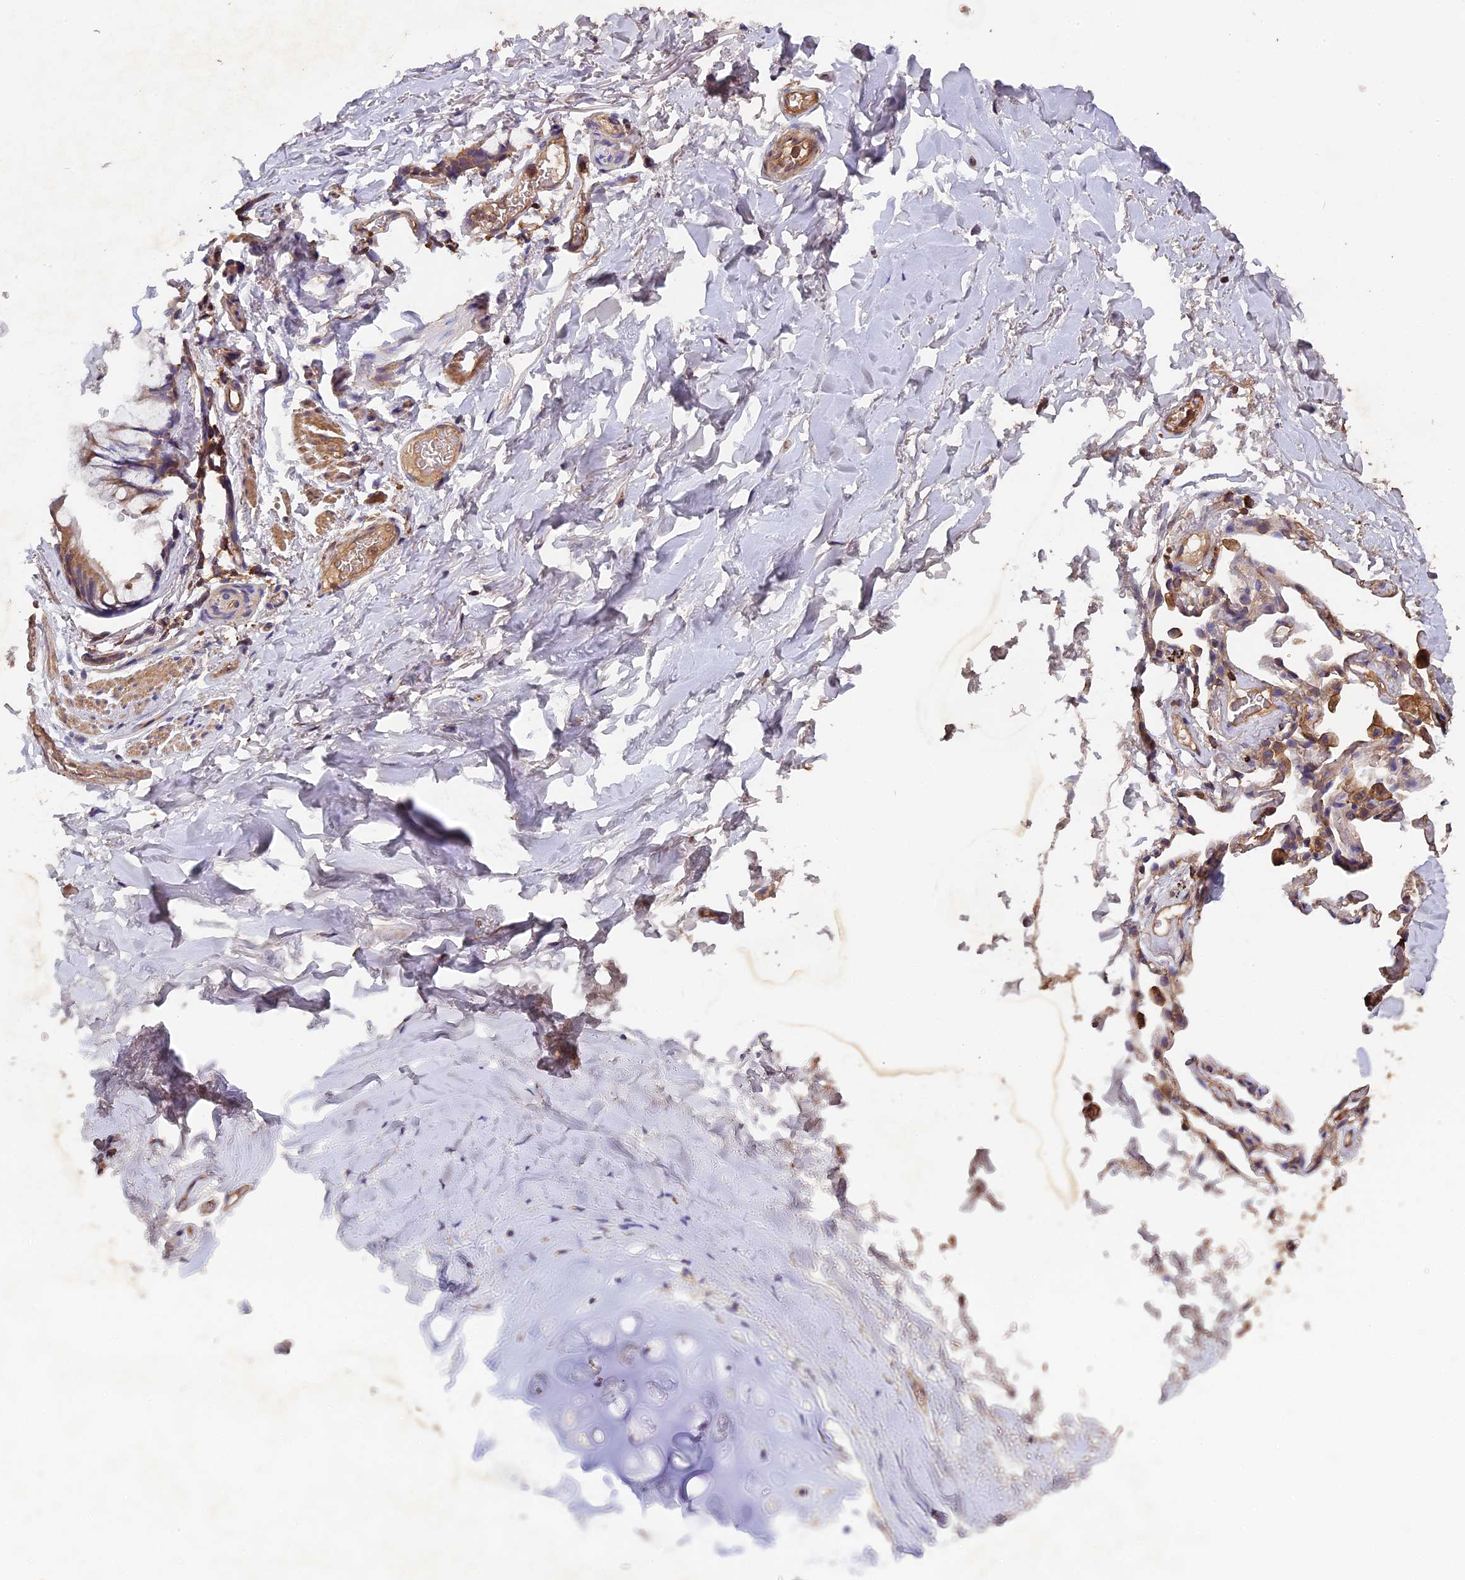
{"staining": {"intensity": "weak", "quantity": "25%-75%", "location": "cytoplasmic/membranous"}, "tissue": "adipose tissue", "cell_type": "Adipocytes", "image_type": "normal", "snomed": [{"axis": "morphology", "description": "Normal tissue, NOS"}, {"axis": "topography", "description": "Lymph node"}, {"axis": "topography", "description": "Bronchus"}], "caption": "Brown immunohistochemical staining in benign adipose tissue displays weak cytoplasmic/membranous positivity in about 25%-75% of adipocytes.", "gene": "CCDC153", "patient": {"sex": "male", "age": 63}}